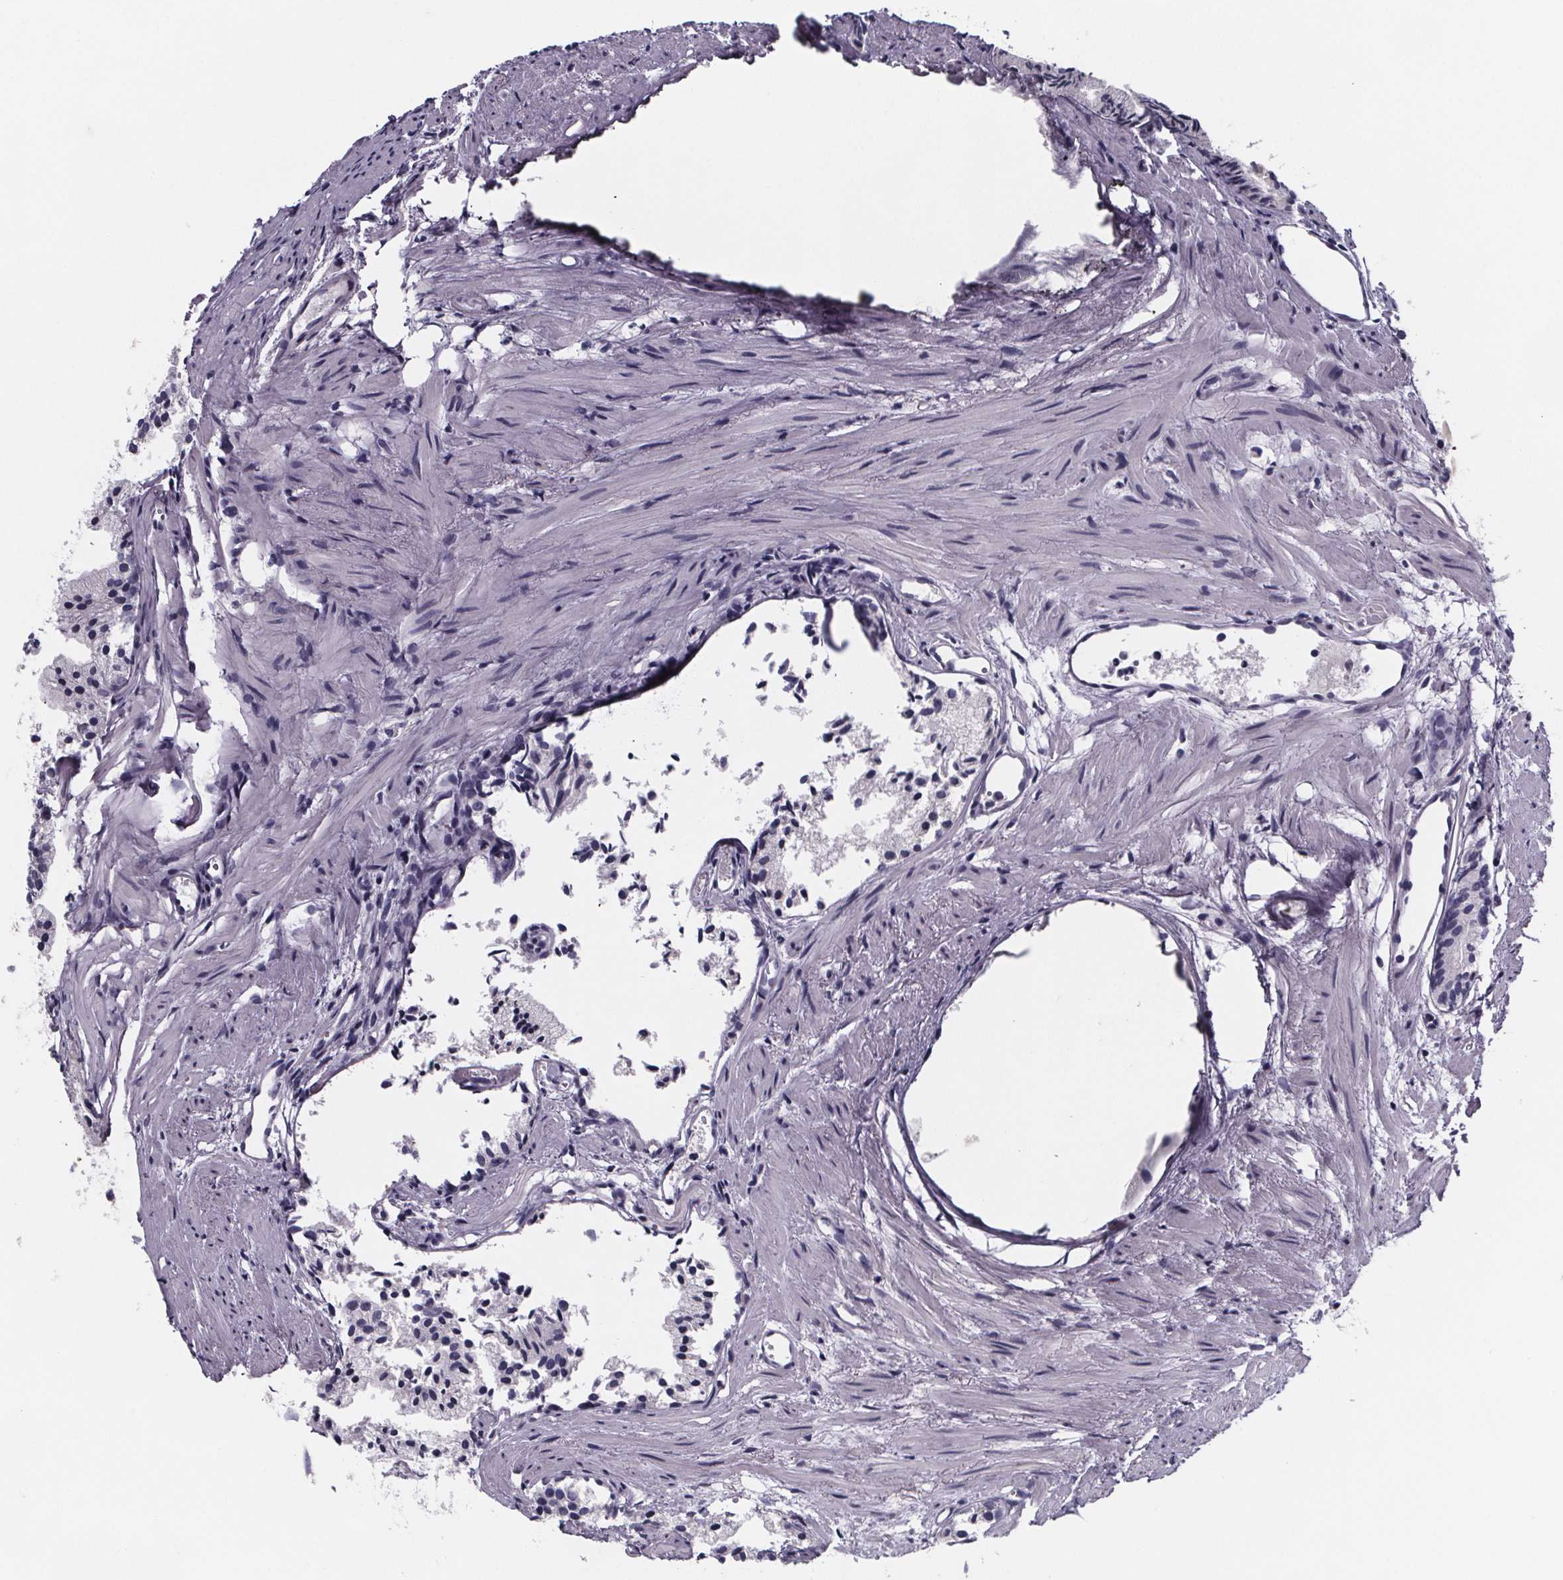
{"staining": {"intensity": "negative", "quantity": "none", "location": "none"}, "tissue": "prostate cancer", "cell_type": "Tumor cells", "image_type": "cancer", "snomed": [{"axis": "morphology", "description": "Adenocarcinoma, High grade"}, {"axis": "topography", "description": "Prostate"}], "caption": "A histopathology image of prostate high-grade adenocarcinoma stained for a protein demonstrates no brown staining in tumor cells.", "gene": "PAH", "patient": {"sex": "male", "age": 81}}